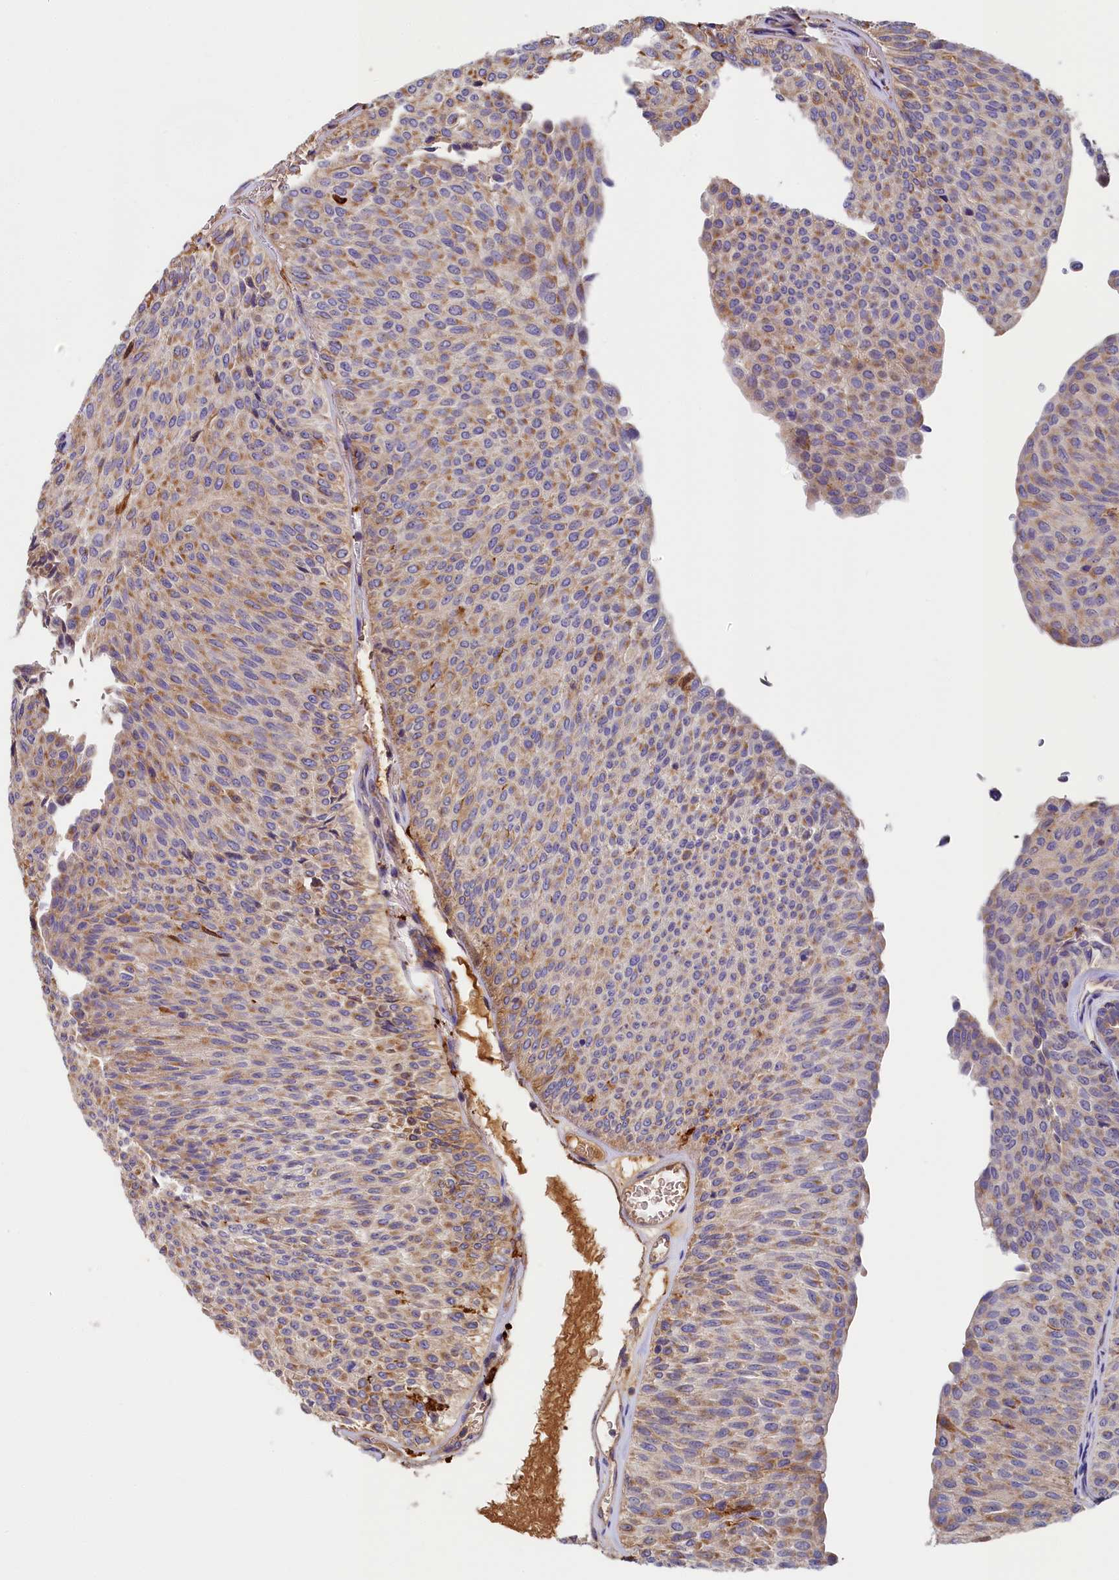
{"staining": {"intensity": "moderate", "quantity": "25%-75%", "location": "cytoplasmic/membranous"}, "tissue": "urothelial cancer", "cell_type": "Tumor cells", "image_type": "cancer", "snomed": [{"axis": "morphology", "description": "Urothelial carcinoma, Low grade"}, {"axis": "topography", "description": "Urinary bladder"}], "caption": "Immunohistochemistry of urothelial carcinoma (low-grade) reveals medium levels of moderate cytoplasmic/membranous positivity in approximately 25%-75% of tumor cells.", "gene": "SEC31B", "patient": {"sex": "male", "age": 78}}